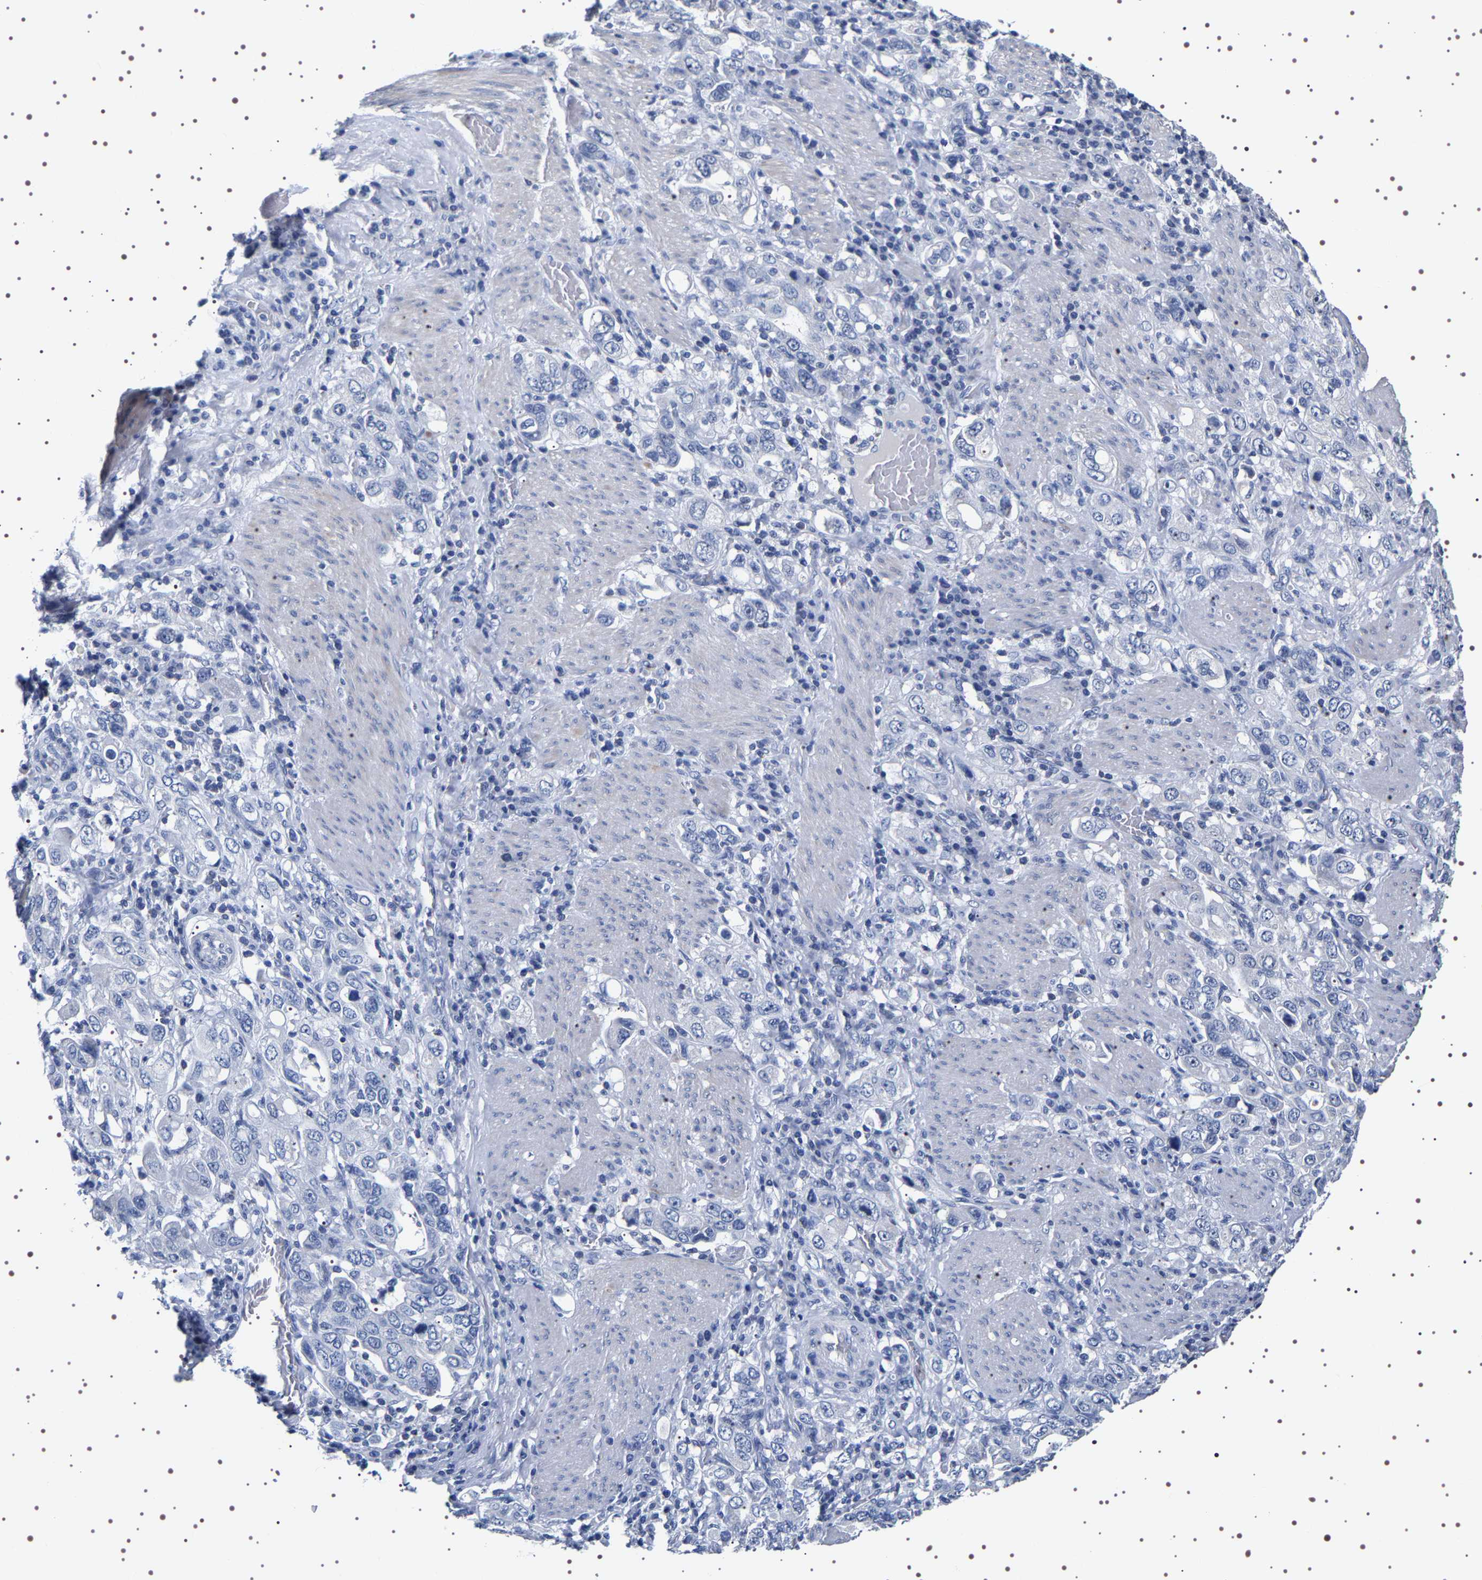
{"staining": {"intensity": "negative", "quantity": "none", "location": "none"}, "tissue": "stomach cancer", "cell_type": "Tumor cells", "image_type": "cancer", "snomed": [{"axis": "morphology", "description": "Adenocarcinoma, NOS"}, {"axis": "topography", "description": "Stomach, upper"}], "caption": "The histopathology image displays no staining of tumor cells in stomach cancer.", "gene": "UBQLN3", "patient": {"sex": "male", "age": 62}}